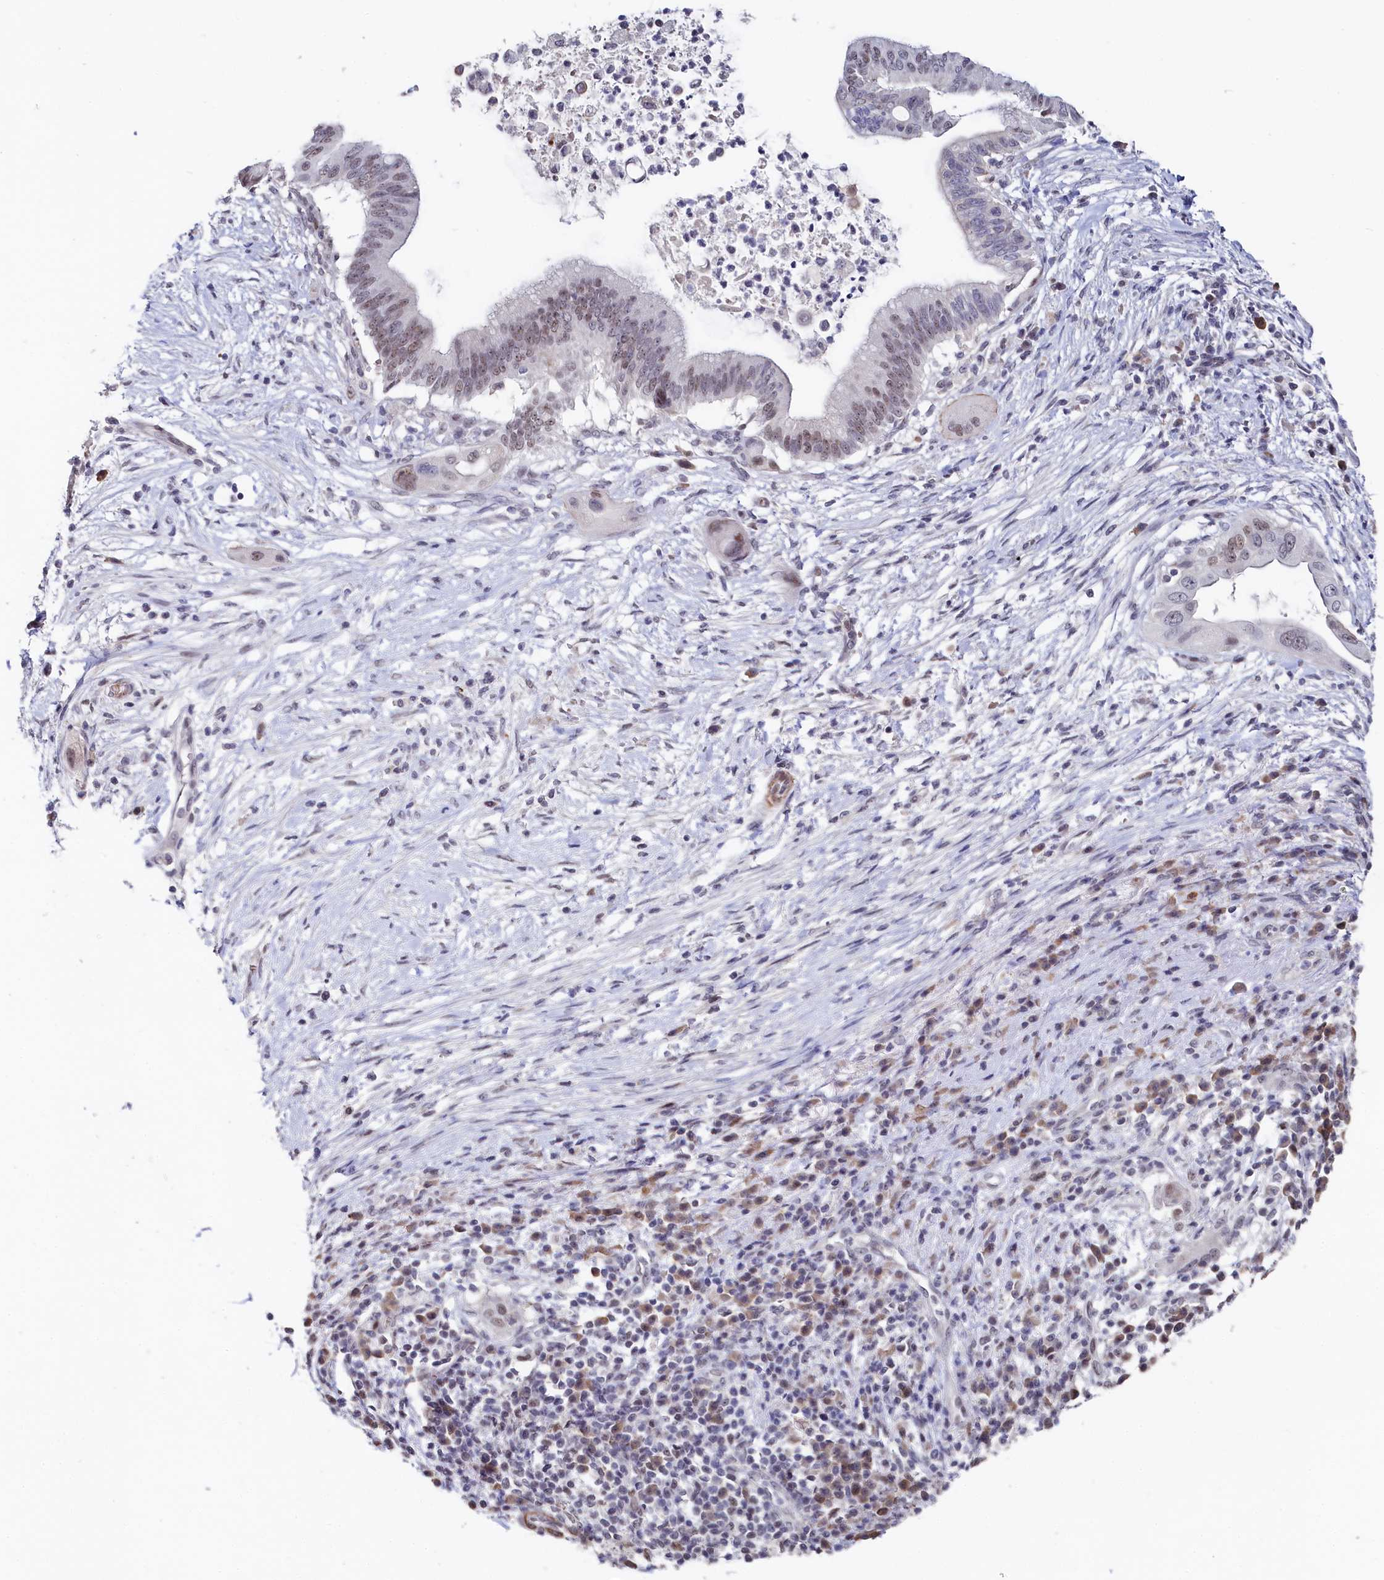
{"staining": {"intensity": "weak", "quantity": "25%-75%", "location": "nuclear"}, "tissue": "pancreatic cancer", "cell_type": "Tumor cells", "image_type": "cancer", "snomed": [{"axis": "morphology", "description": "Adenocarcinoma, NOS"}, {"axis": "topography", "description": "Pancreas"}], "caption": "IHC (DAB) staining of pancreatic adenocarcinoma demonstrates weak nuclear protein positivity in about 25%-75% of tumor cells.", "gene": "TIGD4", "patient": {"sex": "male", "age": 68}}